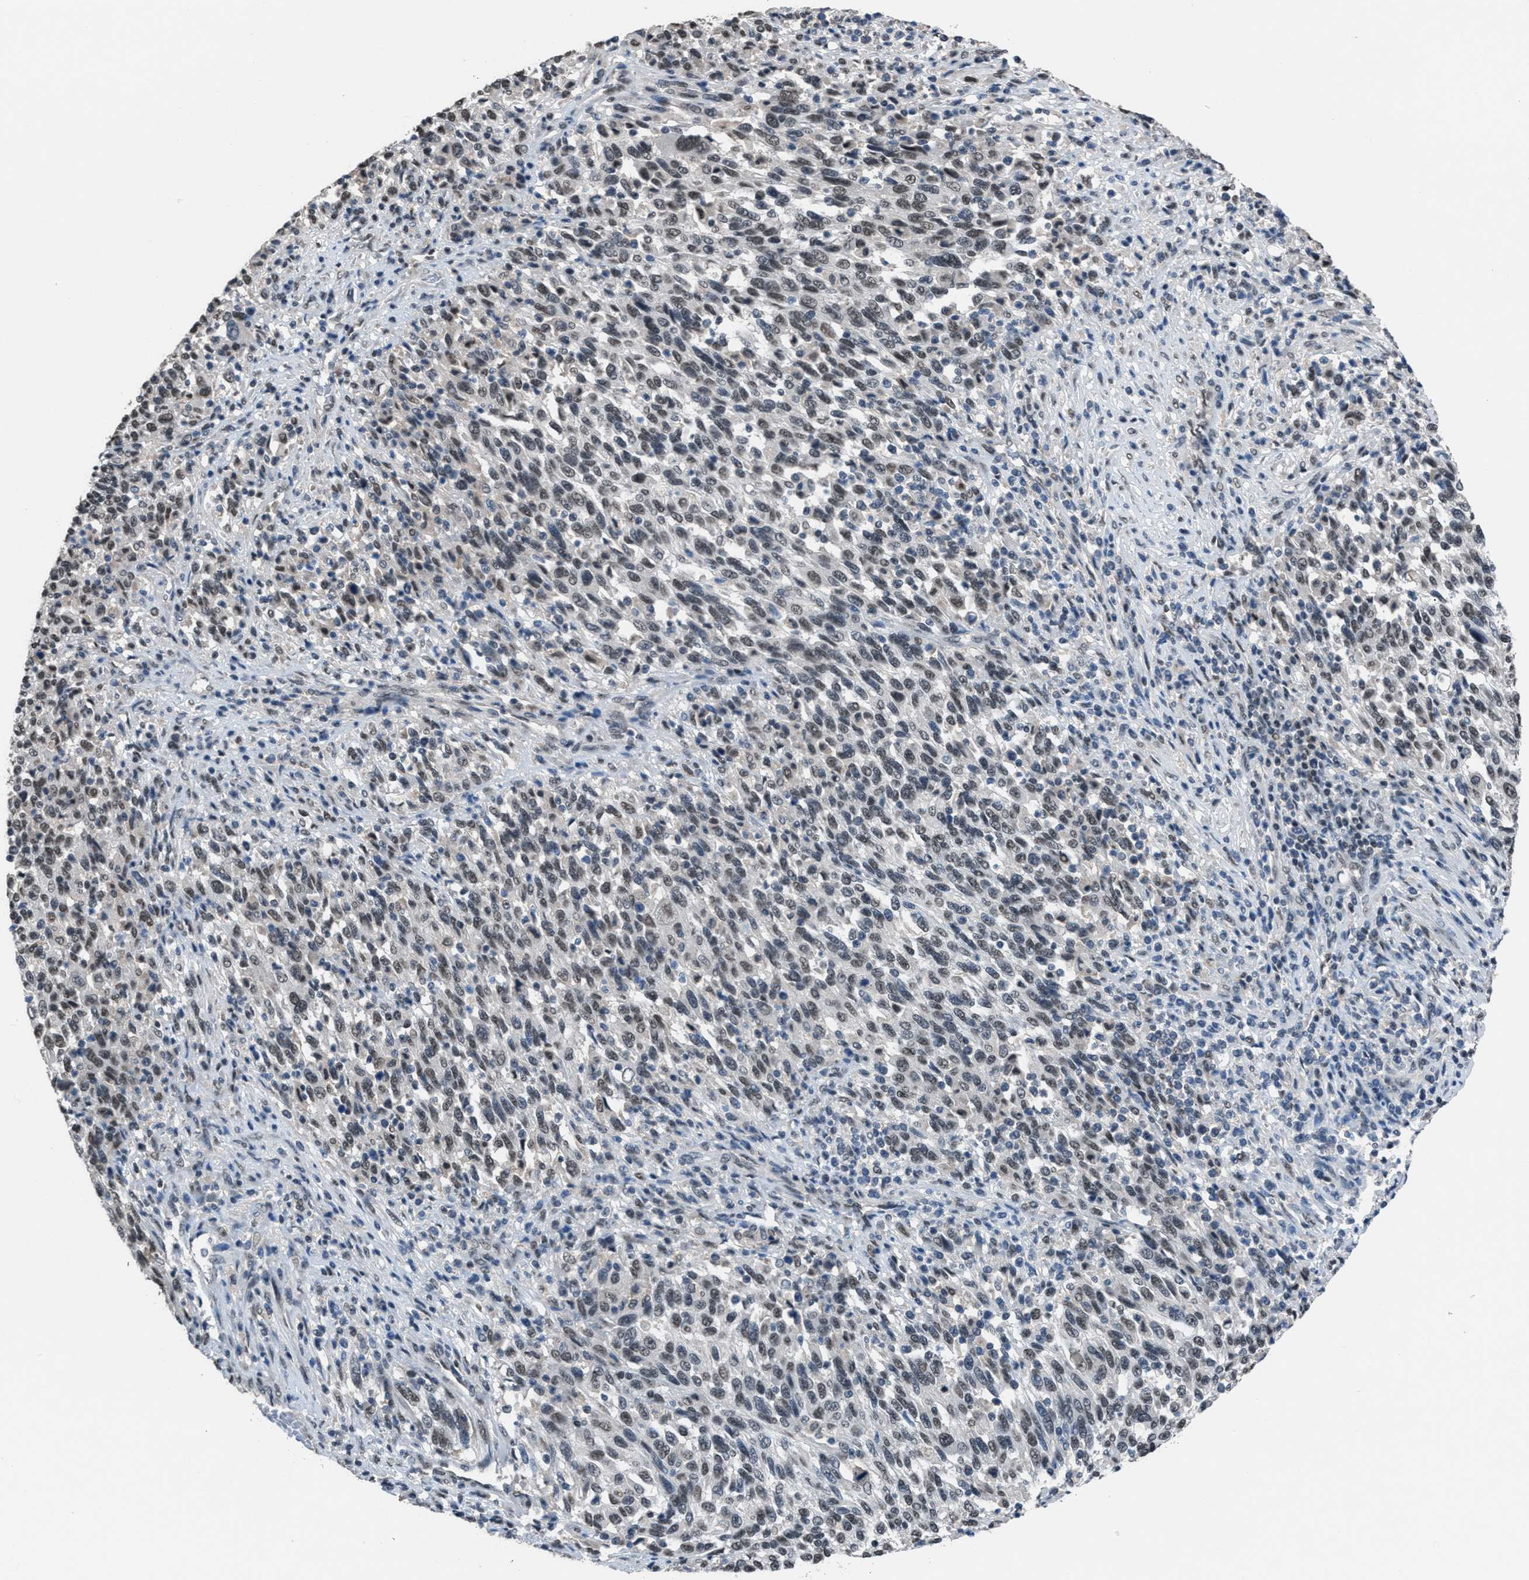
{"staining": {"intensity": "weak", "quantity": "25%-75%", "location": "nuclear"}, "tissue": "melanoma", "cell_type": "Tumor cells", "image_type": "cancer", "snomed": [{"axis": "morphology", "description": "Malignant melanoma, Metastatic site"}, {"axis": "topography", "description": "Lymph node"}], "caption": "Tumor cells show low levels of weak nuclear staining in approximately 25%-75% of cells in human melanoma. (brown staining indicates protein expression, while blue staining denotes nuclei).", "gene": "ZNF276", "patient": {"sex": "male", "age": 61}}